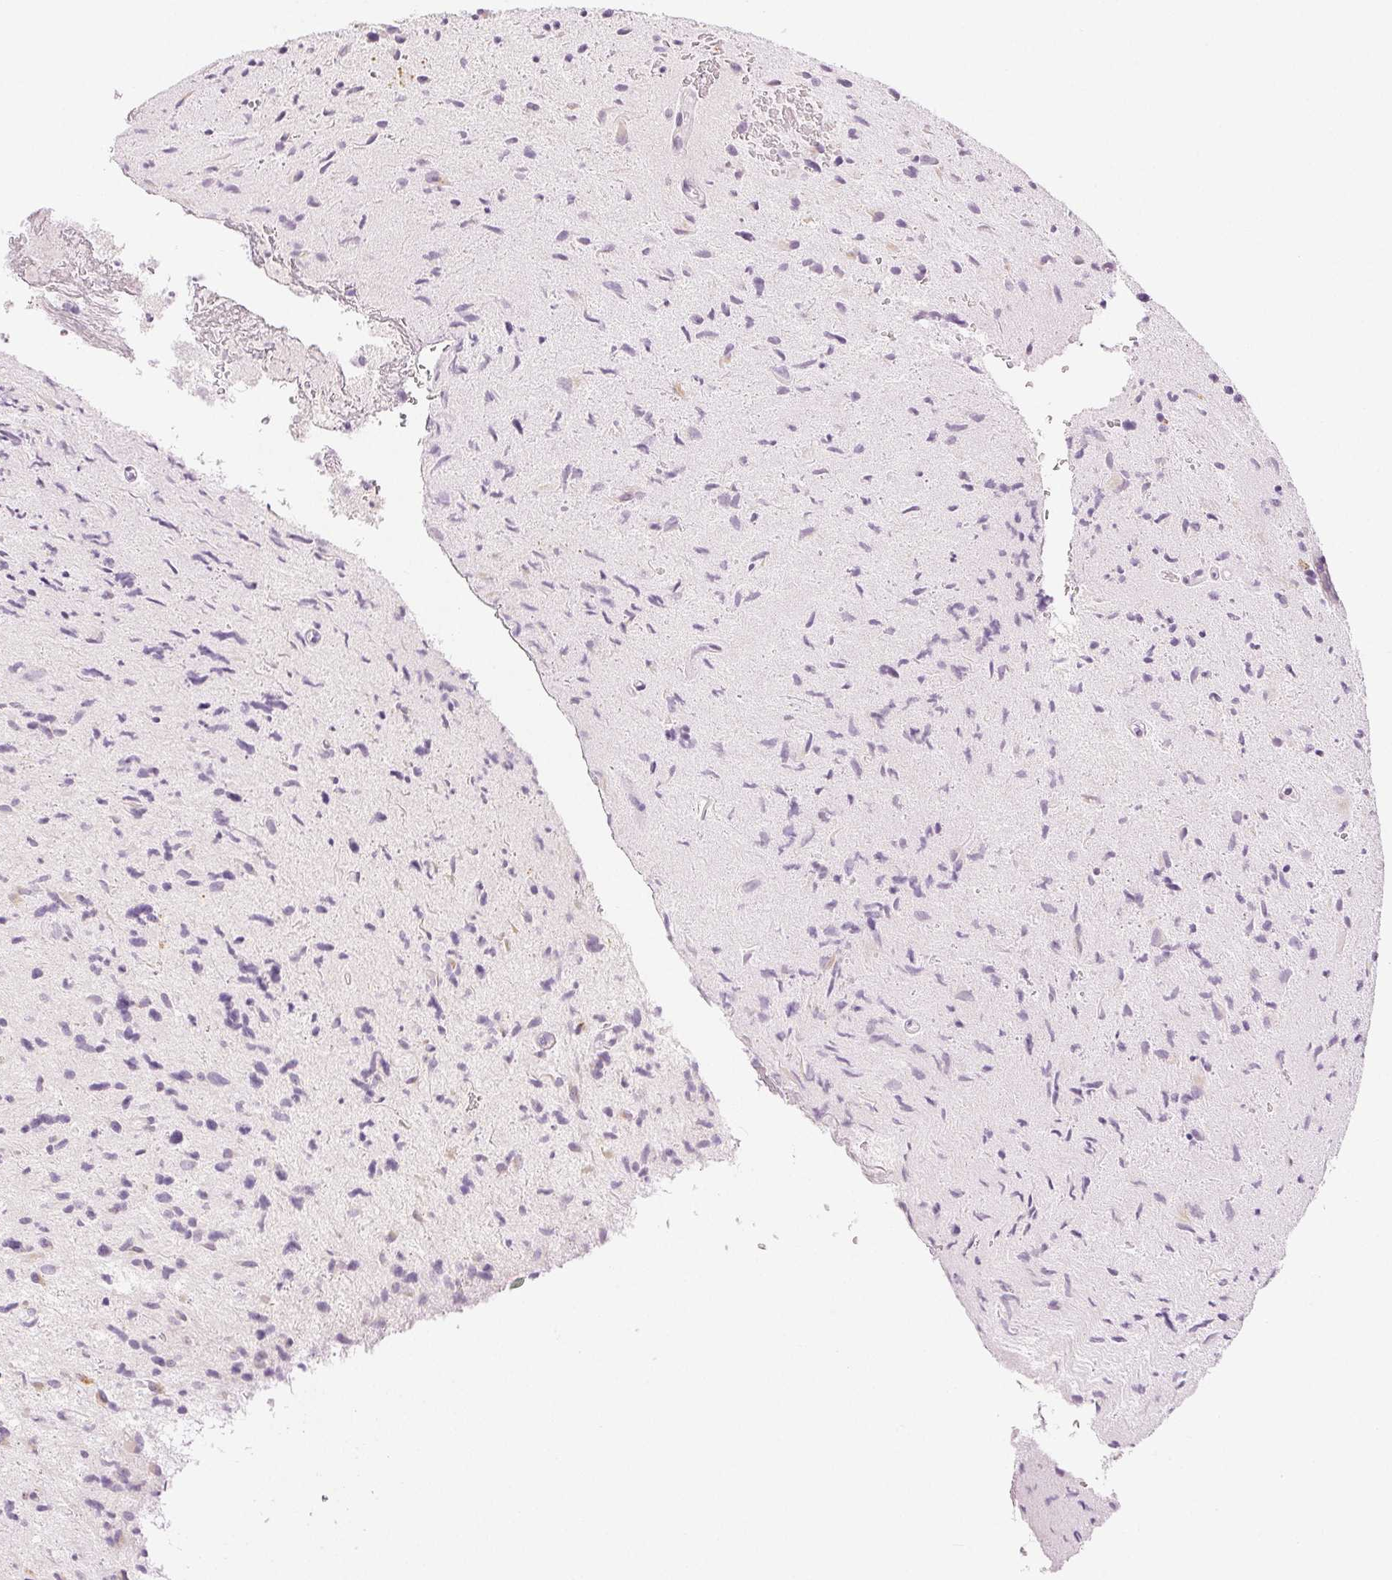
{"staining": {"intensity": "negative", "quantity": "none", "location": "none"}, "tissue": "glioma", "cell_type": "Tumor cells", "image_type": "cancer", "snomed": [{"axis": "morphology", "description": "Glioma, malignant, High grade"}, {"axis": "topography", "description": "Brain"}], "caption": "High magnification brightfield microscopy of malignant glioma (high-grade) stained with DAB (brown) and counterstained with hematoxylin (blue): tumor cells show no significant positivity.", "gene": "SLC5A2", "patient": {"sex": "male", "age": 54}}